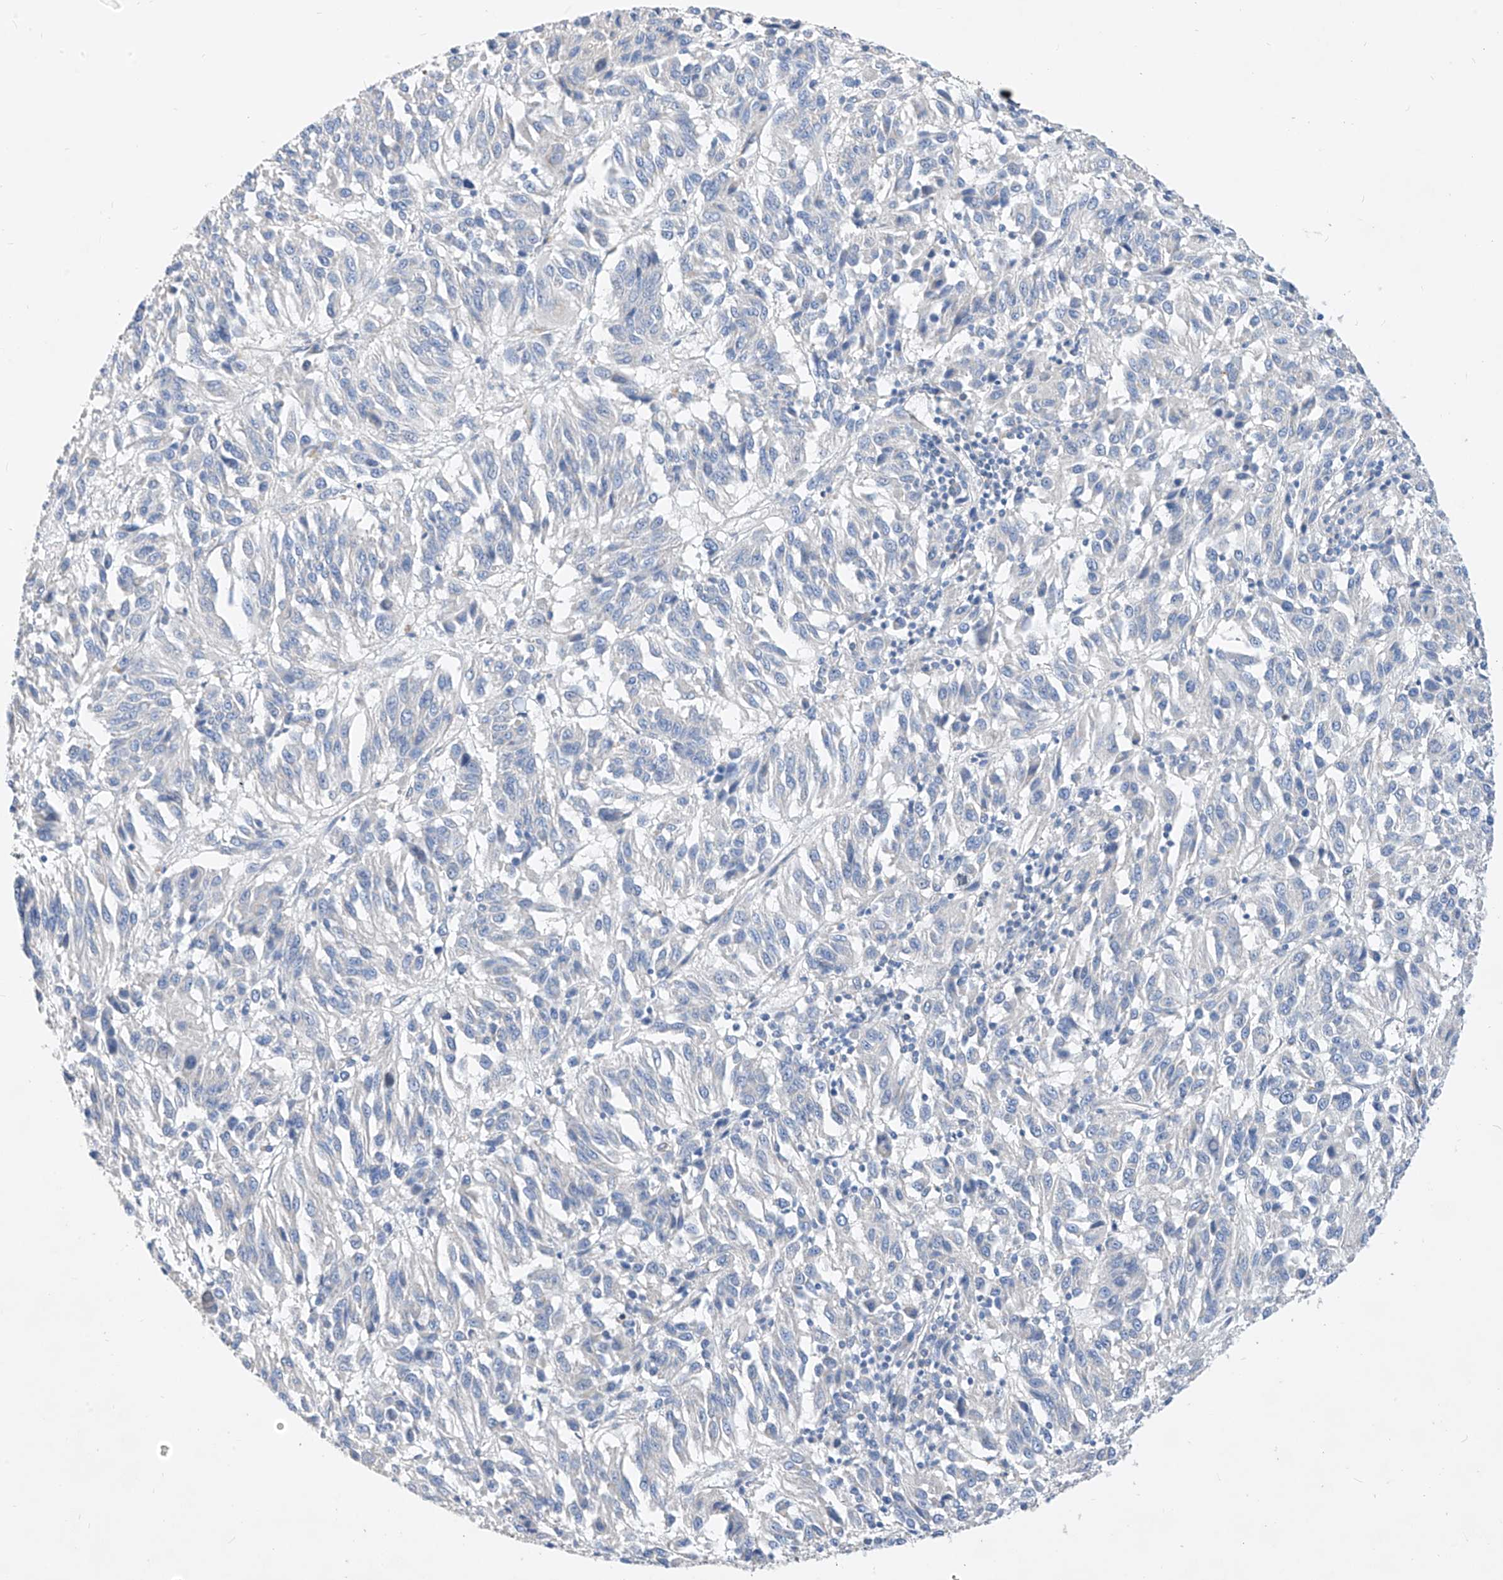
{"staining": {"intensity": "negative", "quantity": "none", "location": "none"}, "tissue": "melanoma", "cell_type": "Tumor cells", "image_type": "cancer", "snomed": [{"axis": "morphology", "description": "Malignant melanoma, Metastatic site"}, {"axis": "topography", "description": "Lung"}], "caption": "Immunohistochemistry histopathology image of neoplastic tissue: malignant melanoma (metastatic site) stained with DAB (3,3'-diaminobenzidine) shows no significant protein expression in tumor cells.", "gene": "SCGB2A1", "patient": {"sex": "male", "age": 64}}